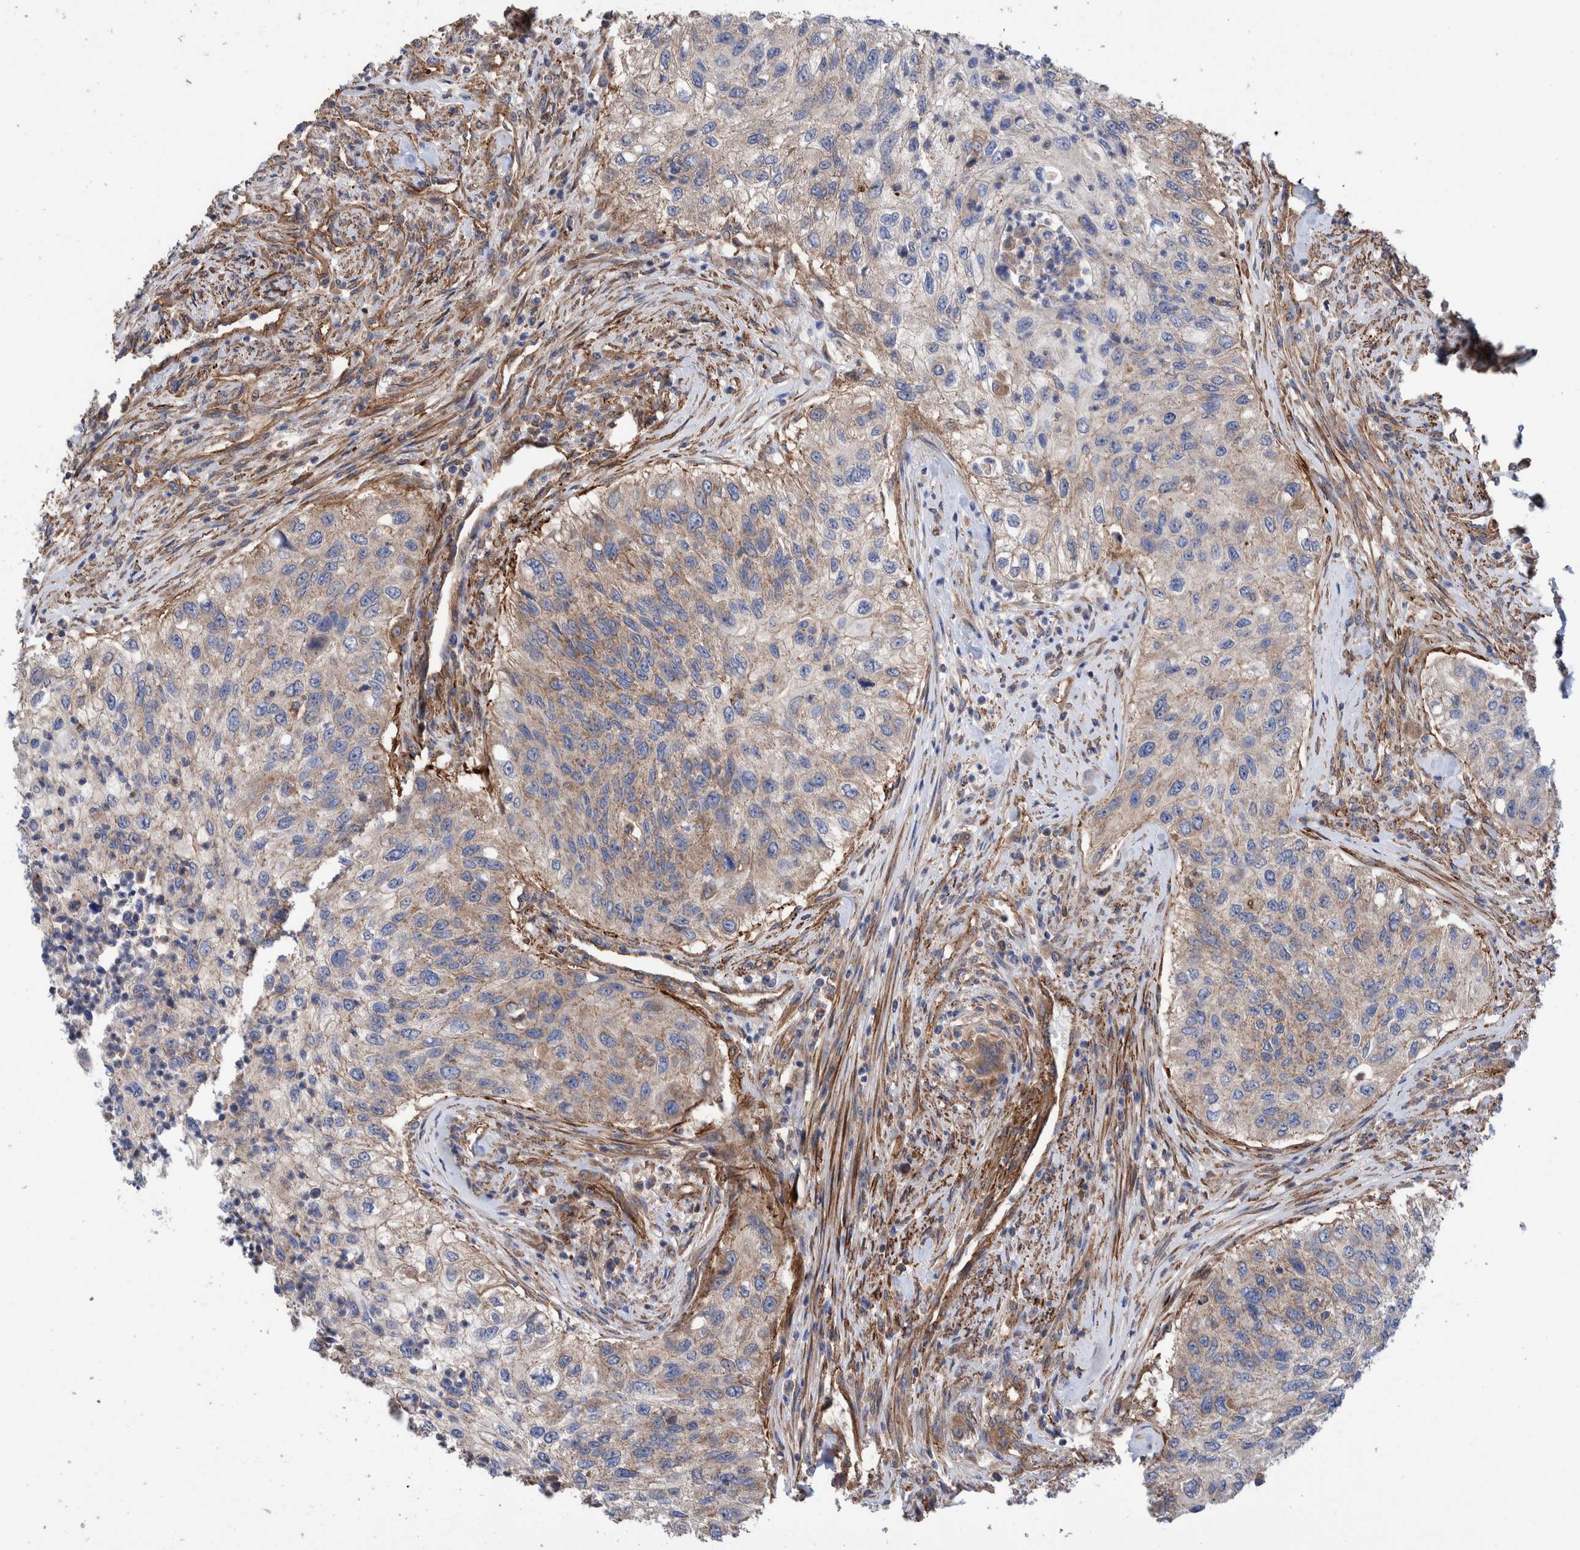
{"staining": {"intensity": "weak", "quantity": "25%-75%", "location": "cytoplasmic/membranous"}, "tissue": "urothelial cancer", "cell_type": "Tumor cells", "image_type": "cancer", "snomed": [{"axis": "morphology", "description": "Urothelial carcinoma, High grade"}, {"axis": "topography", "description": "Urinary bladder"}], "caption": "There is low levels of weak cytoplasmic/membranous expression in tumor cells of urothelial carcinoma (high-grade), as demonstrated by immunohistochemical staining (brown color).", "gene": "SLC25A10", "patient": {"sex": "female", "age": 60}}